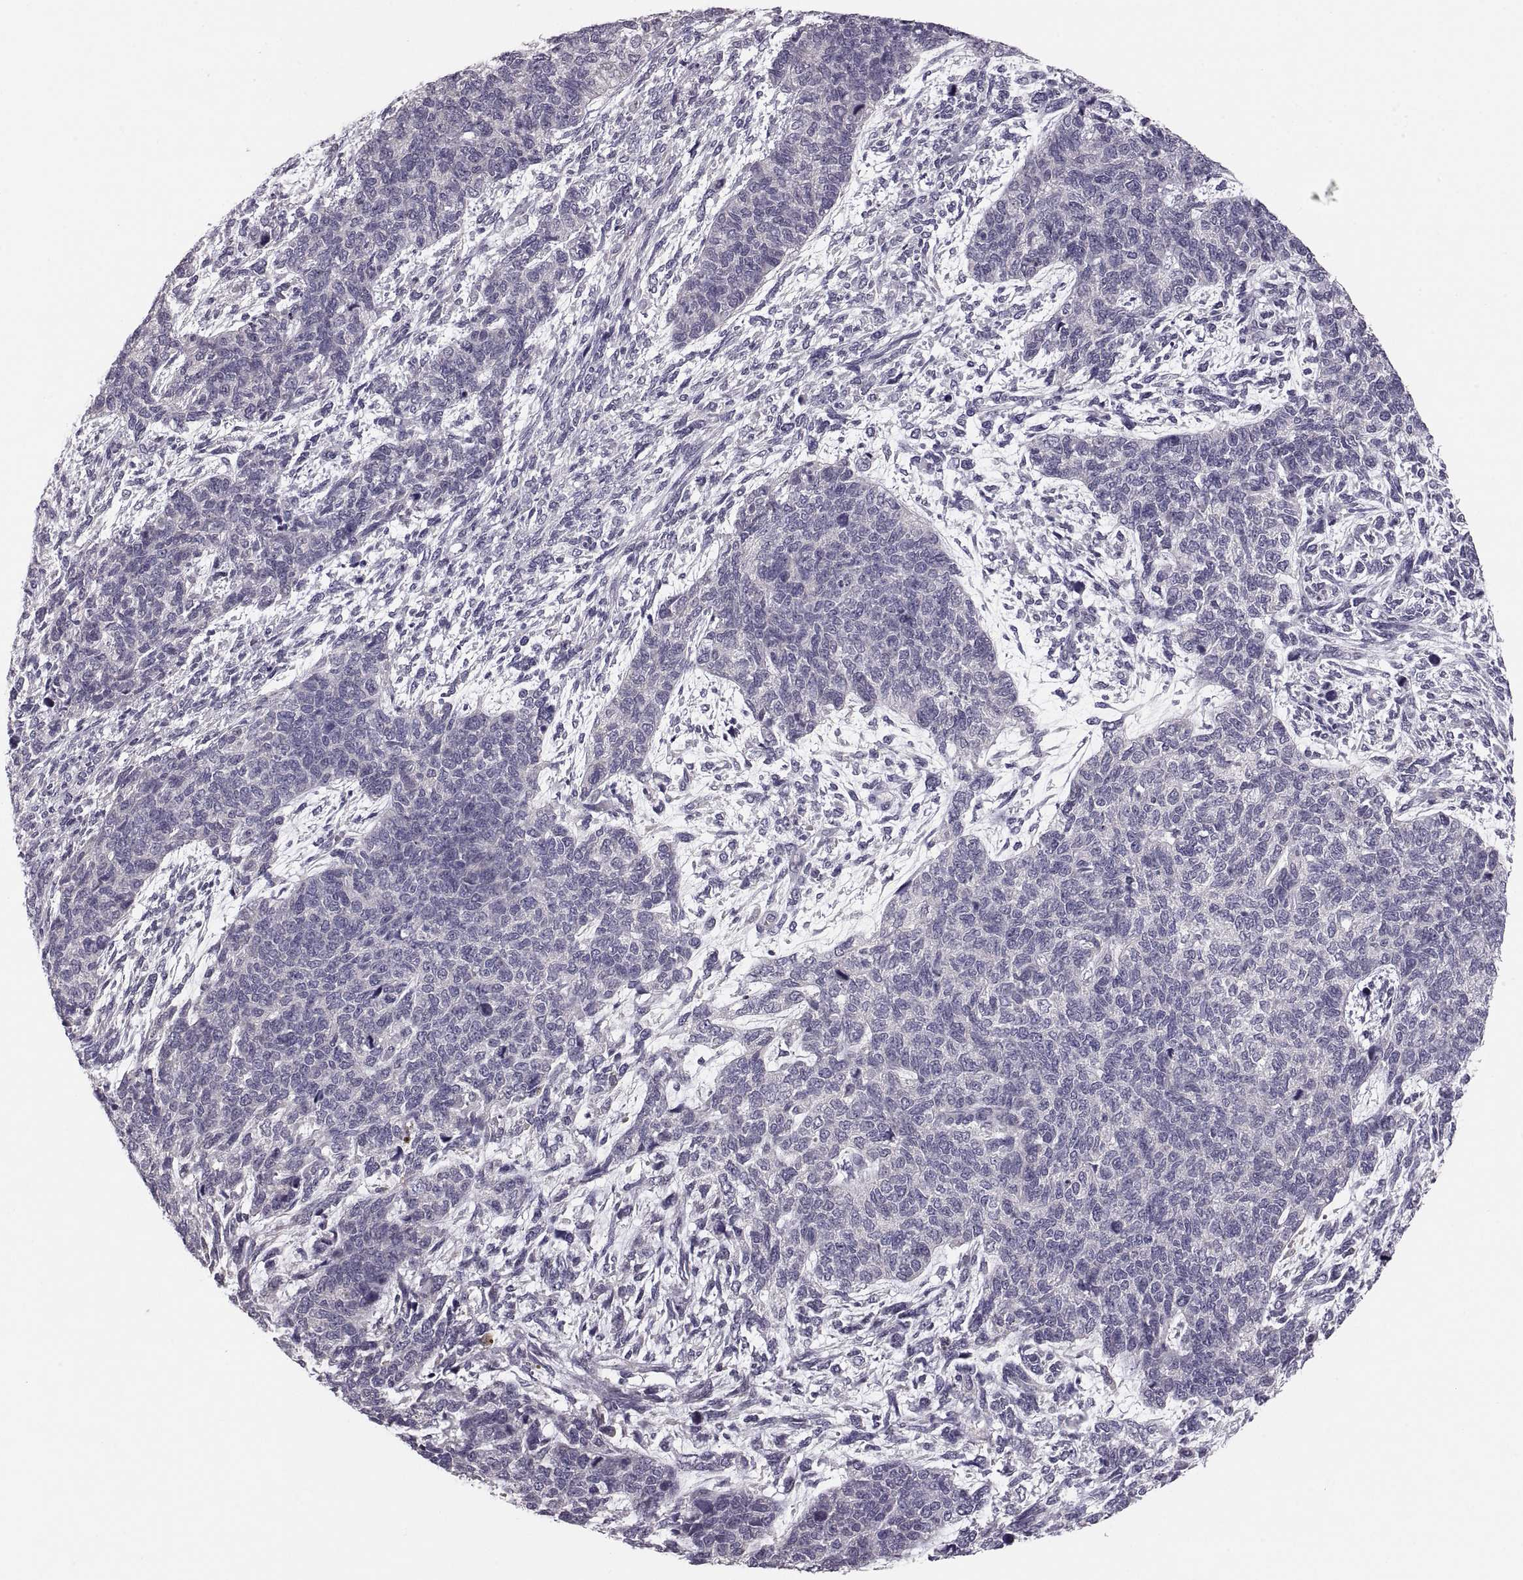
{"staining": {"intensity": "negative", "quantity": "none", "location": "none"}, "tissue": "cervical cancer", "cell_type": "Tumor cells", "image_type": "cancer", "snomed": [{"axis": "morphology", "description": "Squamous cell carcinoma, NOS"}, {"axis": "topography", "description": "Cervix"}], "caption": "This is a photomicrograph of immunohistochemistry (IHC) staining of cervical cancer (squamous cell carcinoma), which shows no expression in tumor cells.", "gene": "PAX2", "patient": {"sex": "female", "age": 63}}